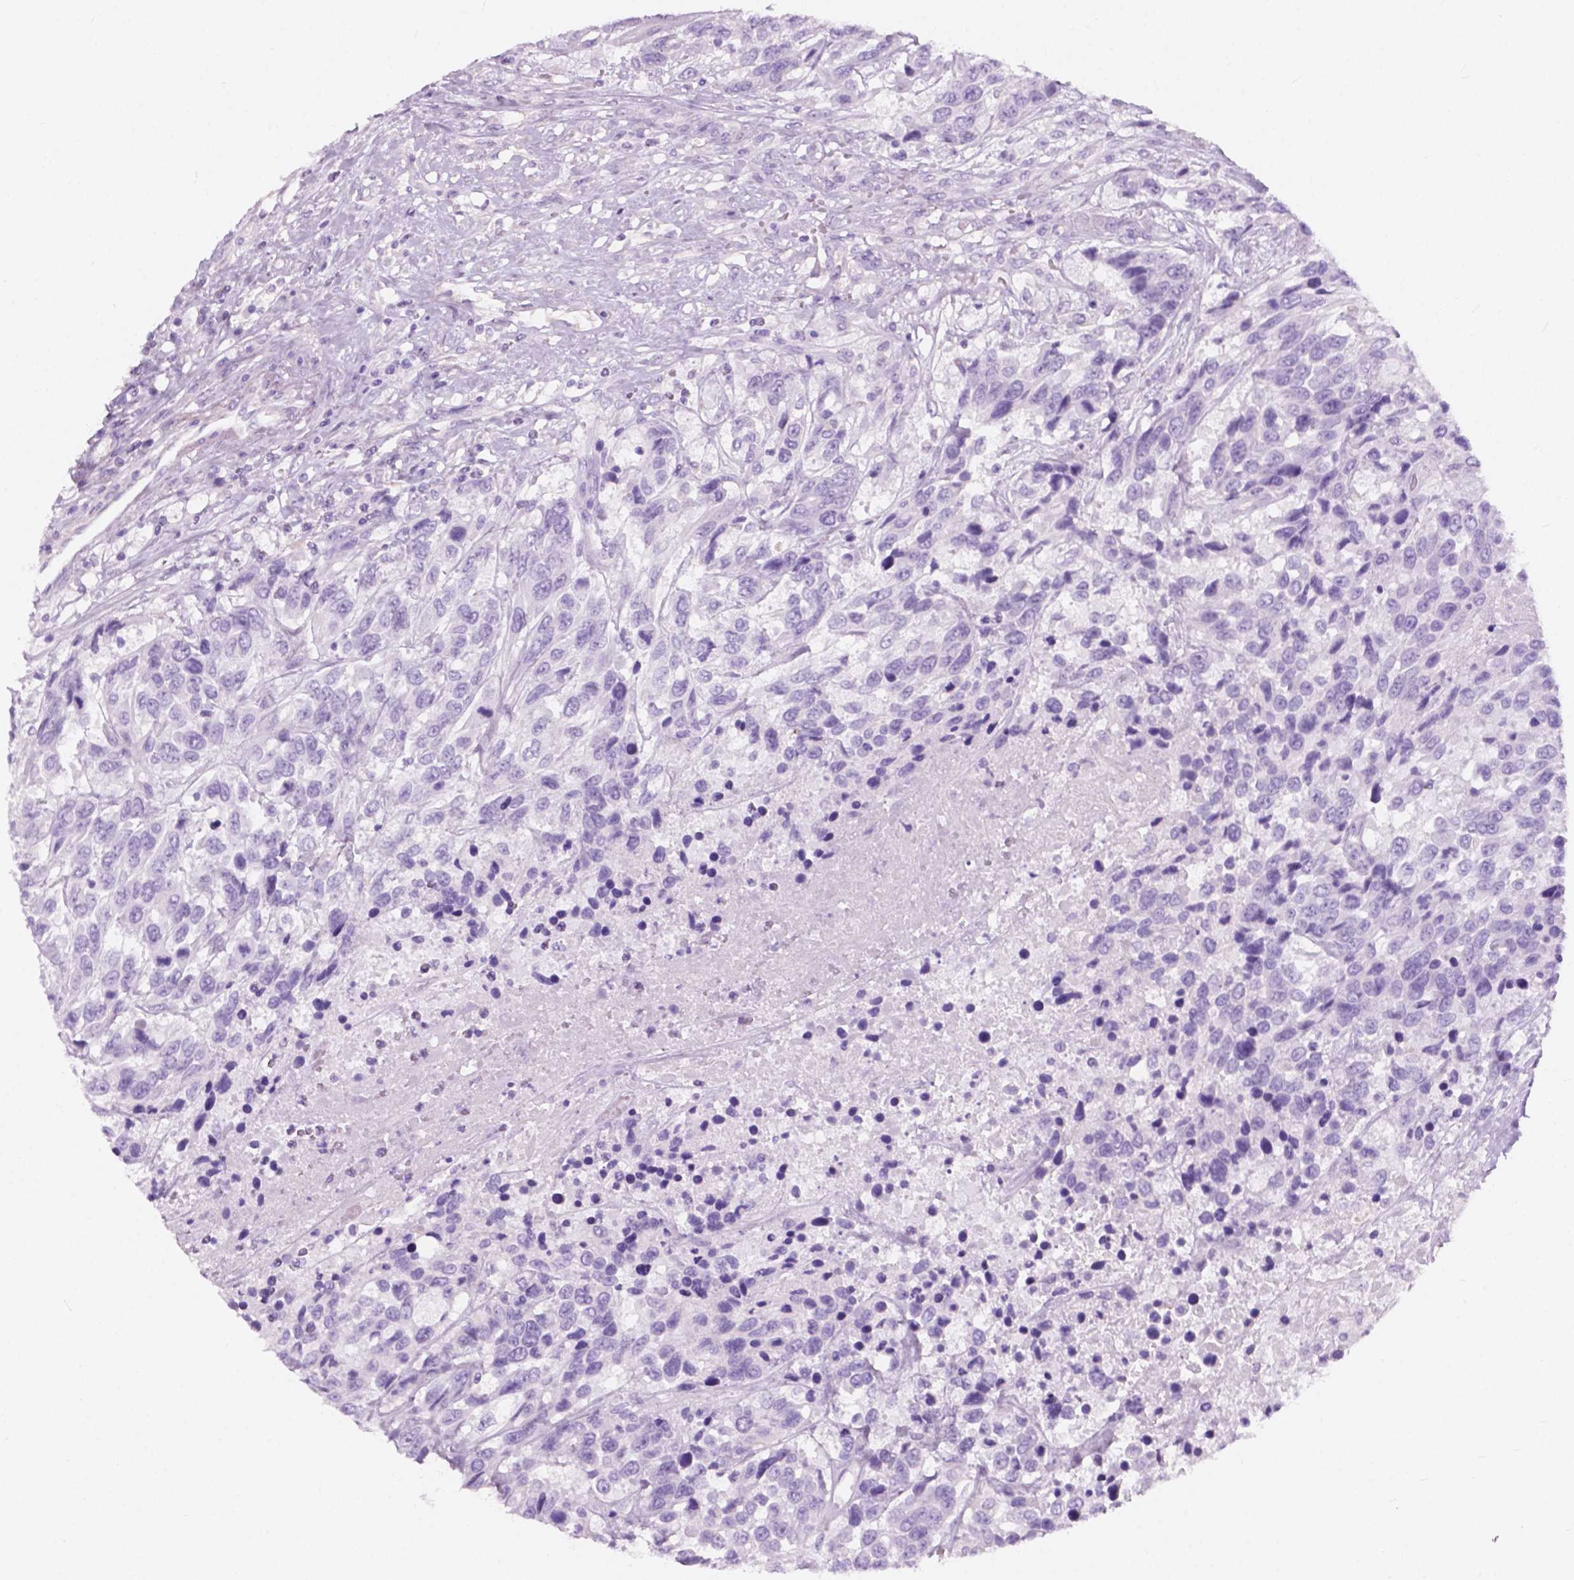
{"staining": {"intensity": "negative", "quantity": "none", "location": "none"}, "tissue": "urothelial cancer", "cell_type": "Tumor cells", "image_type": "cancer", "snomed": [{"axis": "morphology", "description": "Urothelial carcinoma, High grade"}, {"axis": "topography", "description": "Urinary bladder"}], "caption": "There is no significant positivity in tumor cells of high-grade urothelial carcinoma. (DAB IHC, high magnification).", "gene": "FXYD2", "patient": {"sex": "female", "age": 70}}